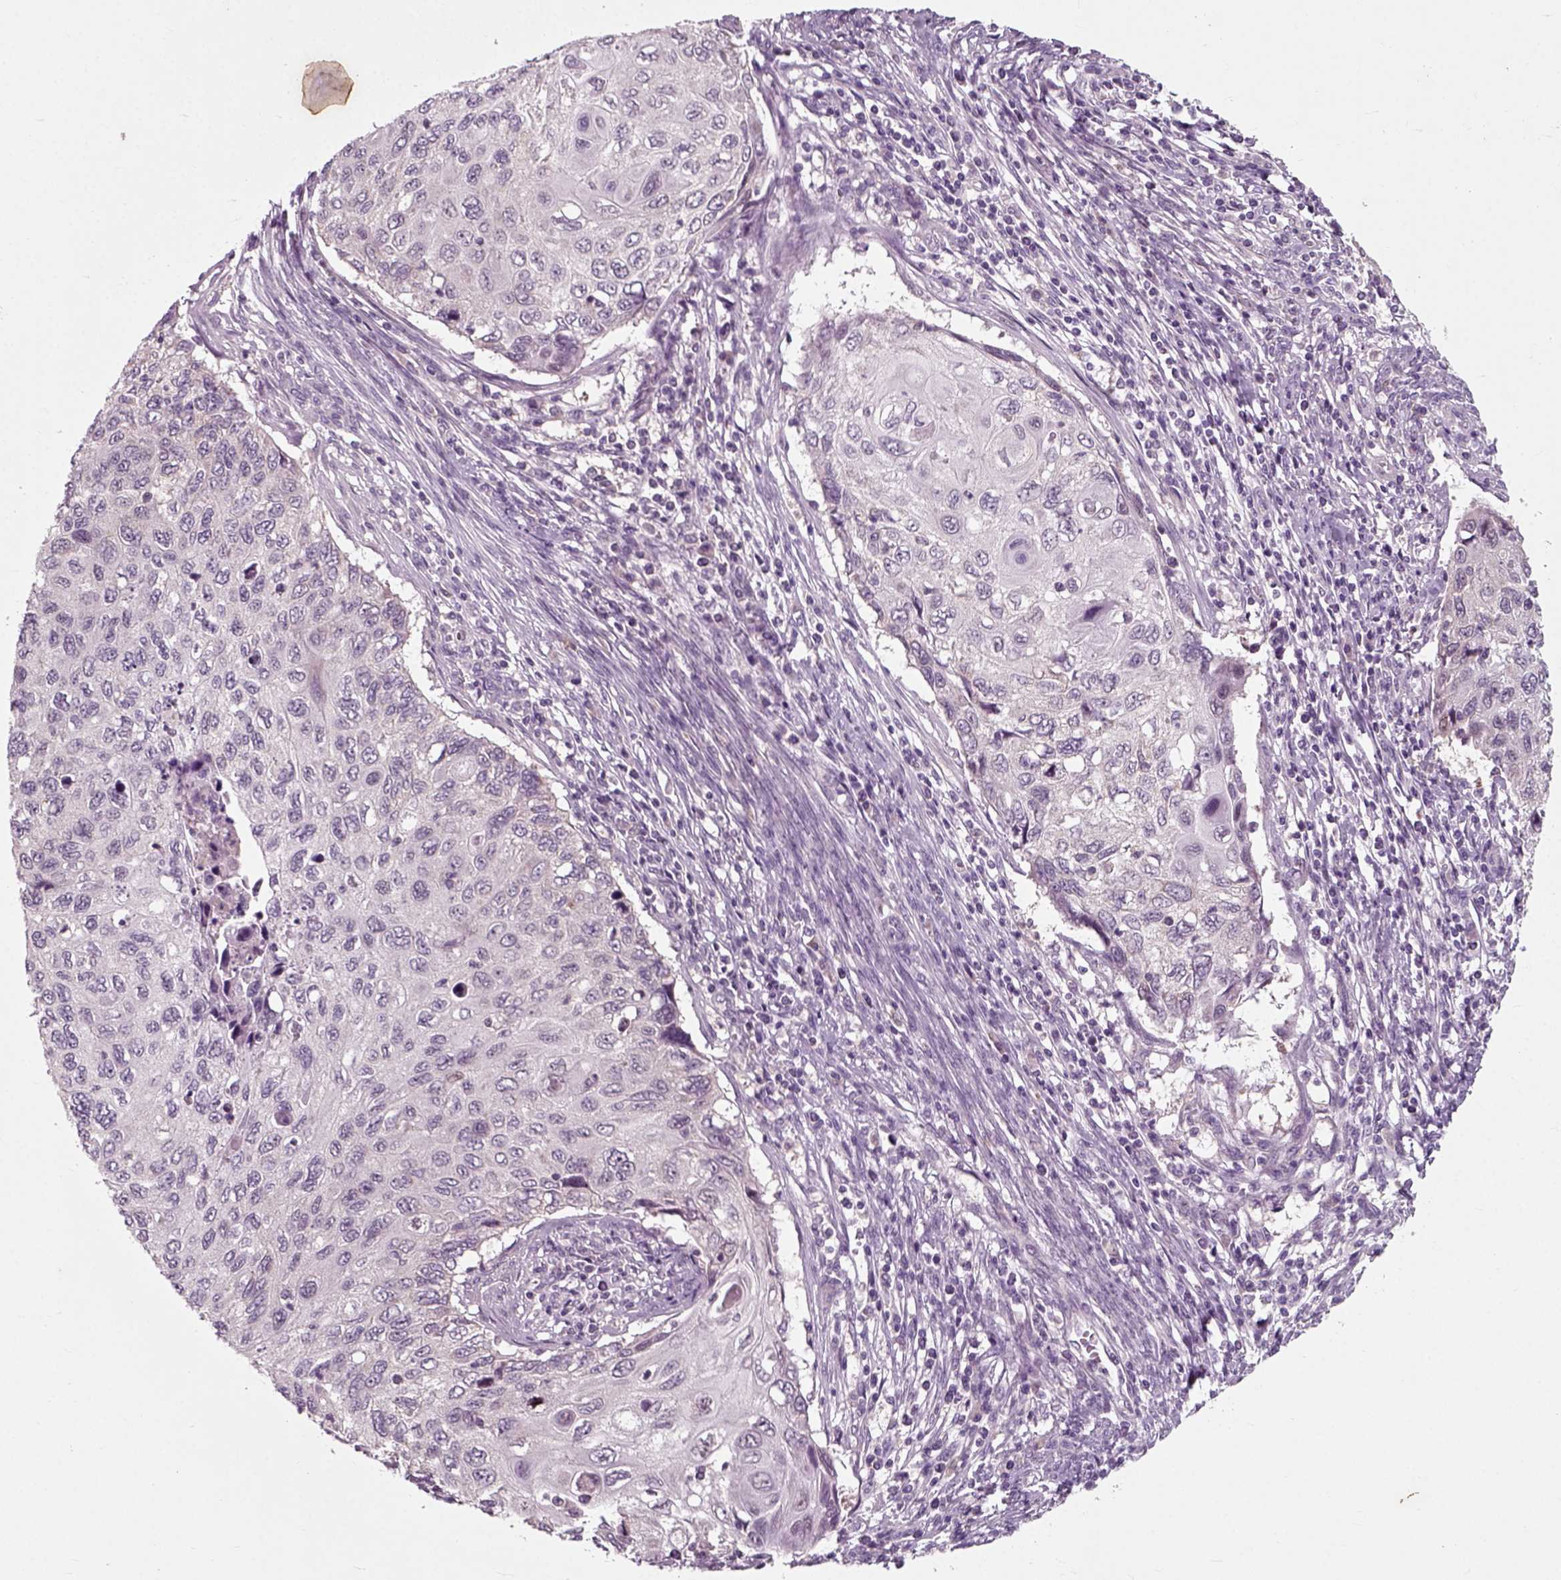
{"staining": {"intensity": "negative", "quantity": "none", "location": "none"}, "tissue": "cervical cancer", "cell_type": "Tumor cells", "image_type": "cancer", "snomed": [{"axis": "morphology", "description": "Squamous cell carcinoma, NOS"}, {"axis": "topography", "description": "Cervix"}], "caption": "Micrograph shows no protein staining in tumor cells of cervical cancer tissue. Nuclei are stained in blue.", "gene": "RND2", "patient": {"sex": "female", "age": 70}}